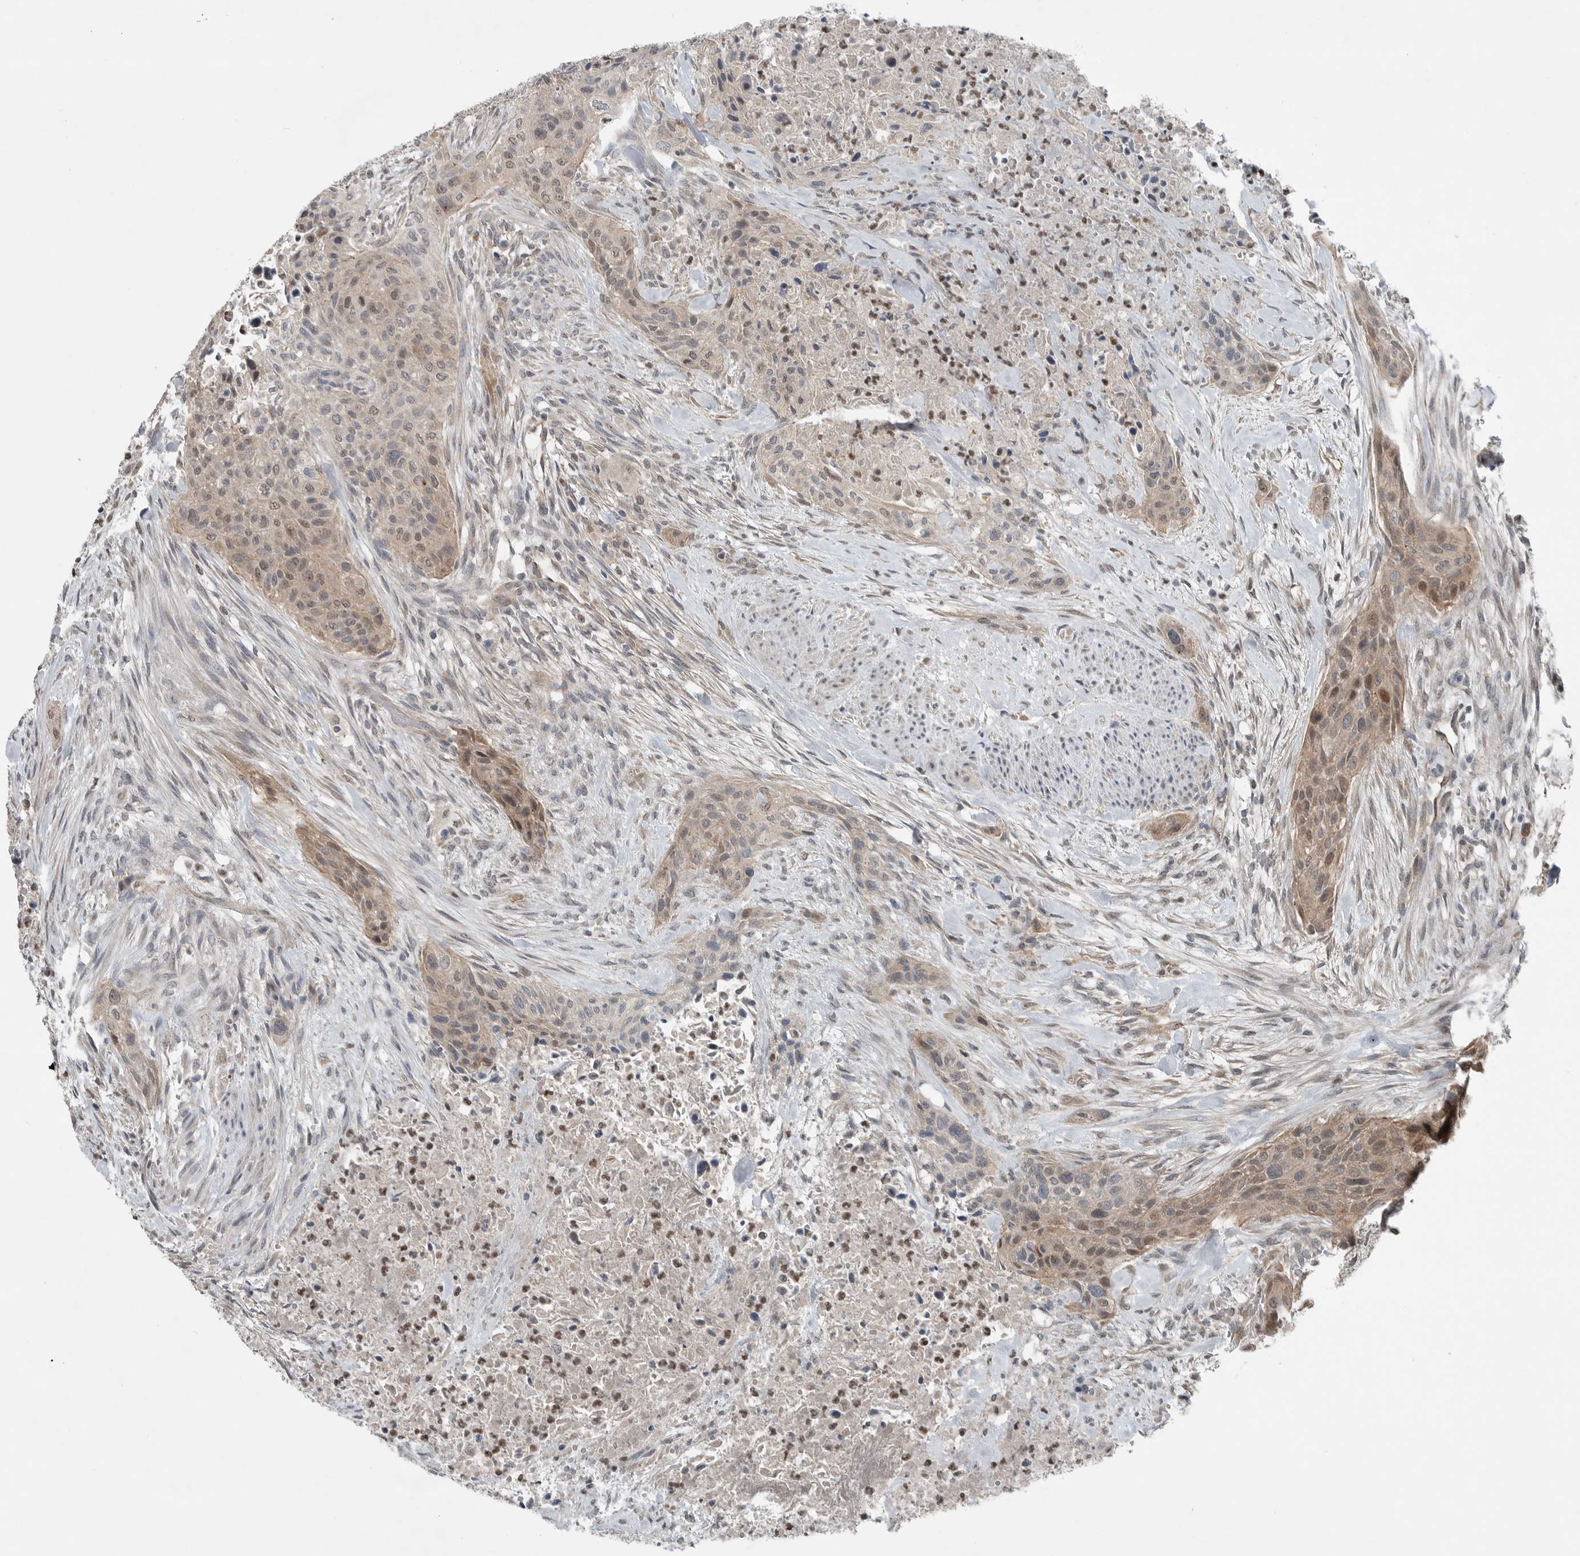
{"staining": {"intensity": "weak", "quantity": ">75%", "location": "cytoplasmic/membranous,nuclear"}, "tissue": "urothelial cancer", "cell_type": "Tumor cells", "image_type": "cancer", "snomed": [{"axis": "morphology", "description": "Urothelial carcinoma, High grade"}, {"axis": "topography", "description": "Urinary bladder"}], "caption": "There is low levels of weak cytoplasmic/membranous and nuclear positivity in tumor cells of urothelial cancer, as demonstrated by immunohistochemical staining (brown color).", "gene": "MFAP3L", "patient": {"sex": "male", "age": 35}}